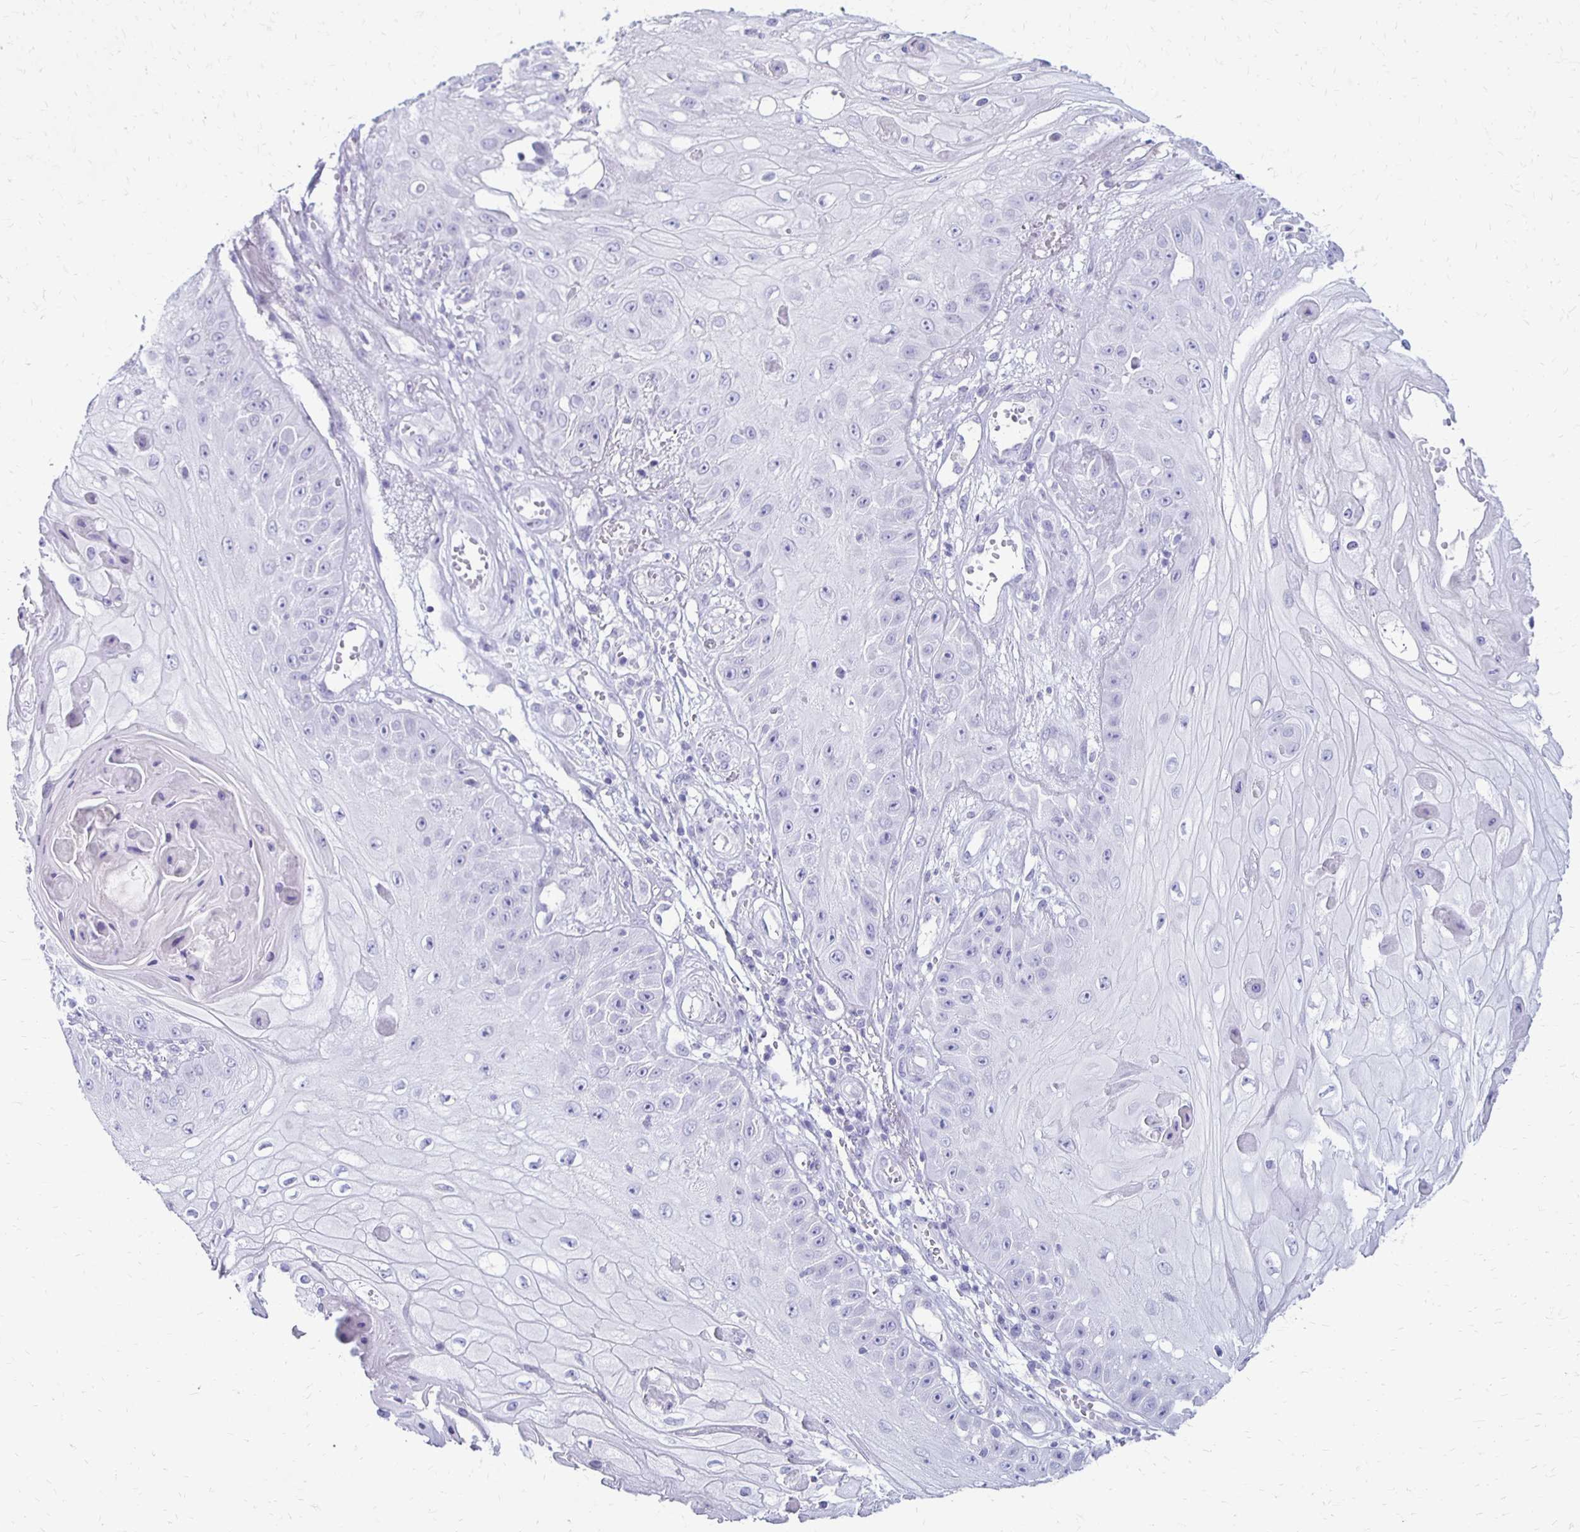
{"staining": {"intensity": "negative", "quantity": "none", "location": "none"}, "tissue": "skin cancer", "cell_type": "Tumor cells", "image_type": "cancer", "snomed": [{"axis": "morphology", "description": "Squamous cell carcinoma, NOS"}, {"axis": "topography", "description": "Skin"}], "caption": "Image shows no protein staining in tumor cells of skin squamous cell carcinoma tissue.", "gene": "RYR1", "patient": {"sex": "male", "age": 70}}